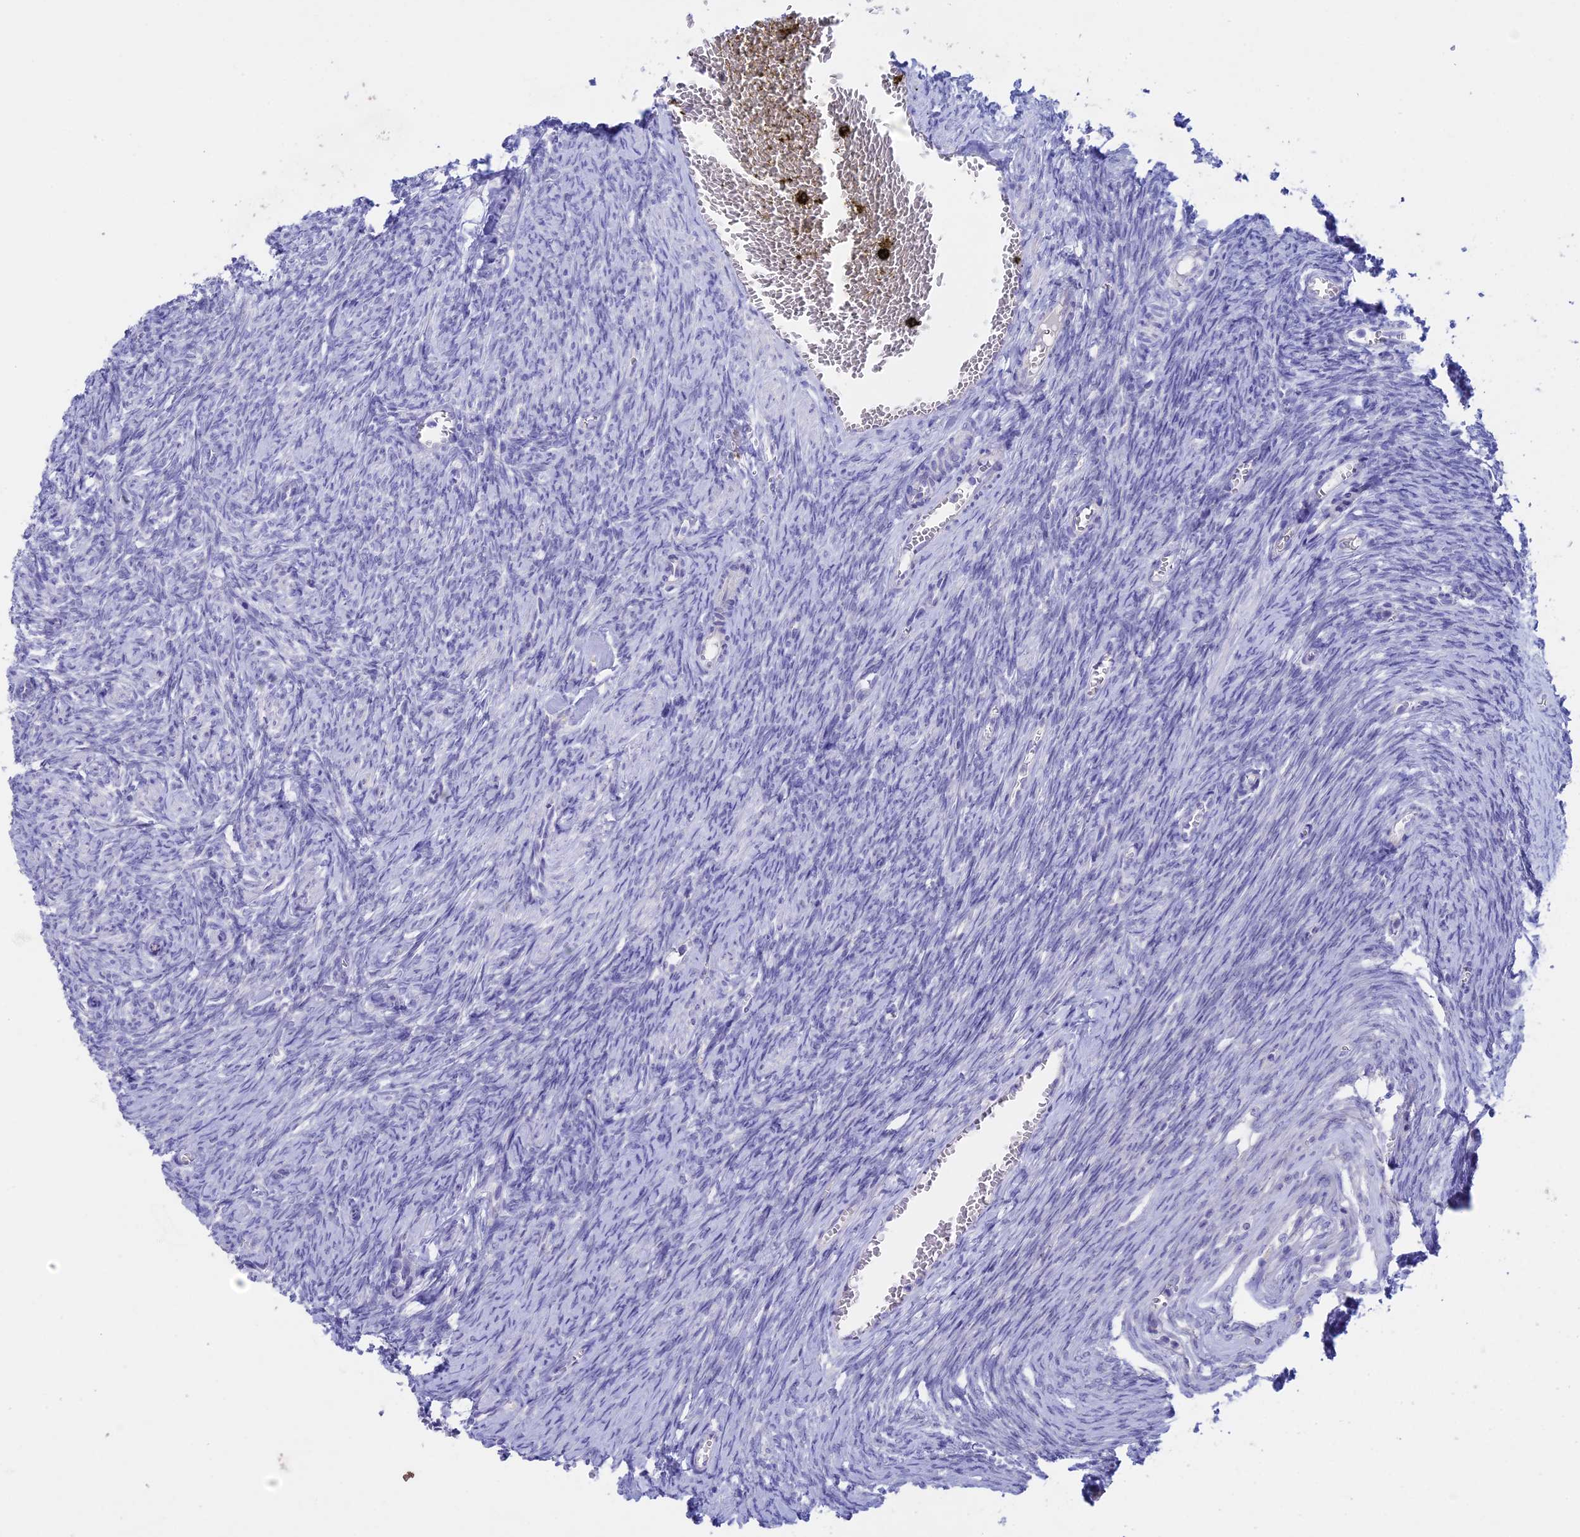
{"staining": {"intensity": "negative", "quantity": "none", "location": "none"}, "tissue": "ovary", "cell_type": "Ovarian stroma cells", "image_type": "normal", "snomed": [{"axis": "morphology", "description": "Normal tissue, NOS"}, {"axis": "topography", "description": "Ovary"}], "caption": "Ovarian stroma cells are negative for protein expression in benign human ovary. Brightfield microscopy of immunohistochemistry stained with DAB (brown) and hematoxylin (blue), captured at high magnification.", "gene": "BTBD19", "patient": {"sex": "female", "age": 44}}